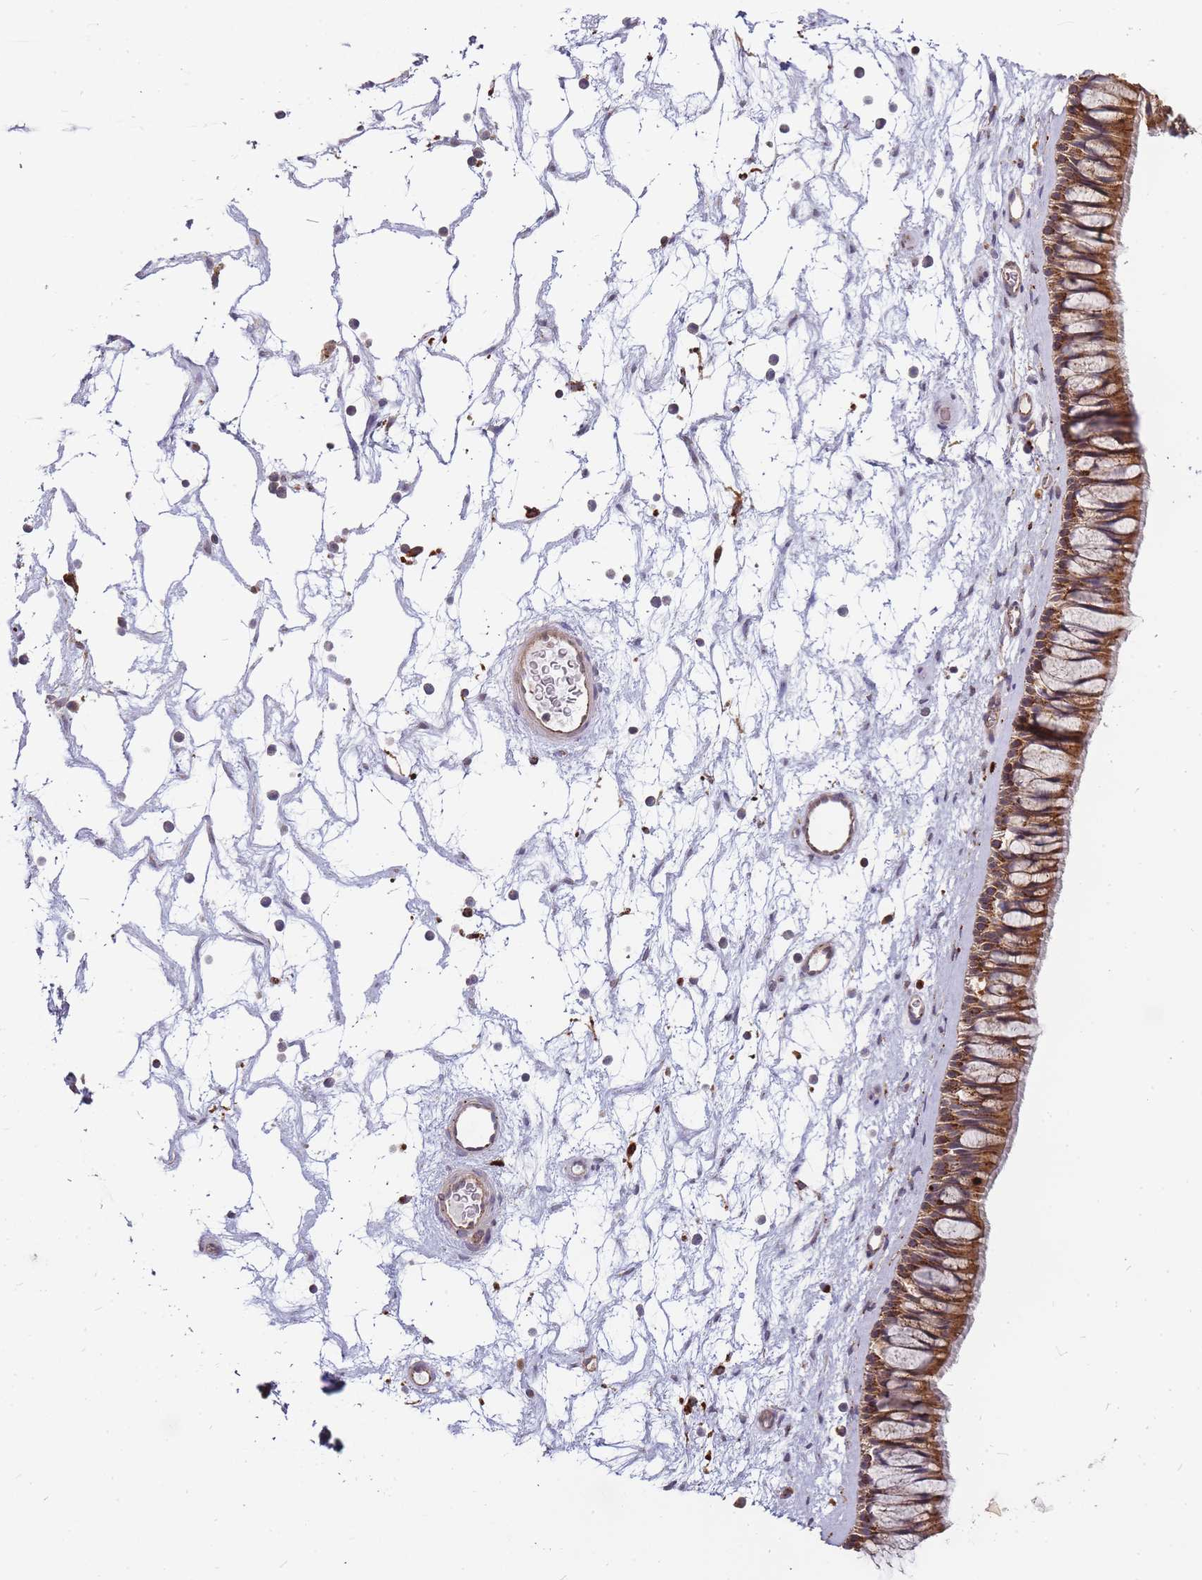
{"staining": {"intensity": "moderate", "quantity": ">75%", "location": "cytoplasmic/membranous"}, "tissue": "nasopharynx", "cell_type": "Respiratory epithelial cells", "image_type": "normal", "snomed": [{"axis": "morphology", "description": "Normal tissue, NOS"}, {"axis": "topography", "description": "Nasopharynx"}], "caption": "Immunohistochemical staining of benign nasopharynx demonstrates moderate cytoplasmic/membranous protein staining in about >75% of respiratory epithelial cells.", "gene": "ATG5", "patient": {"sex": "male", "age": 64}}